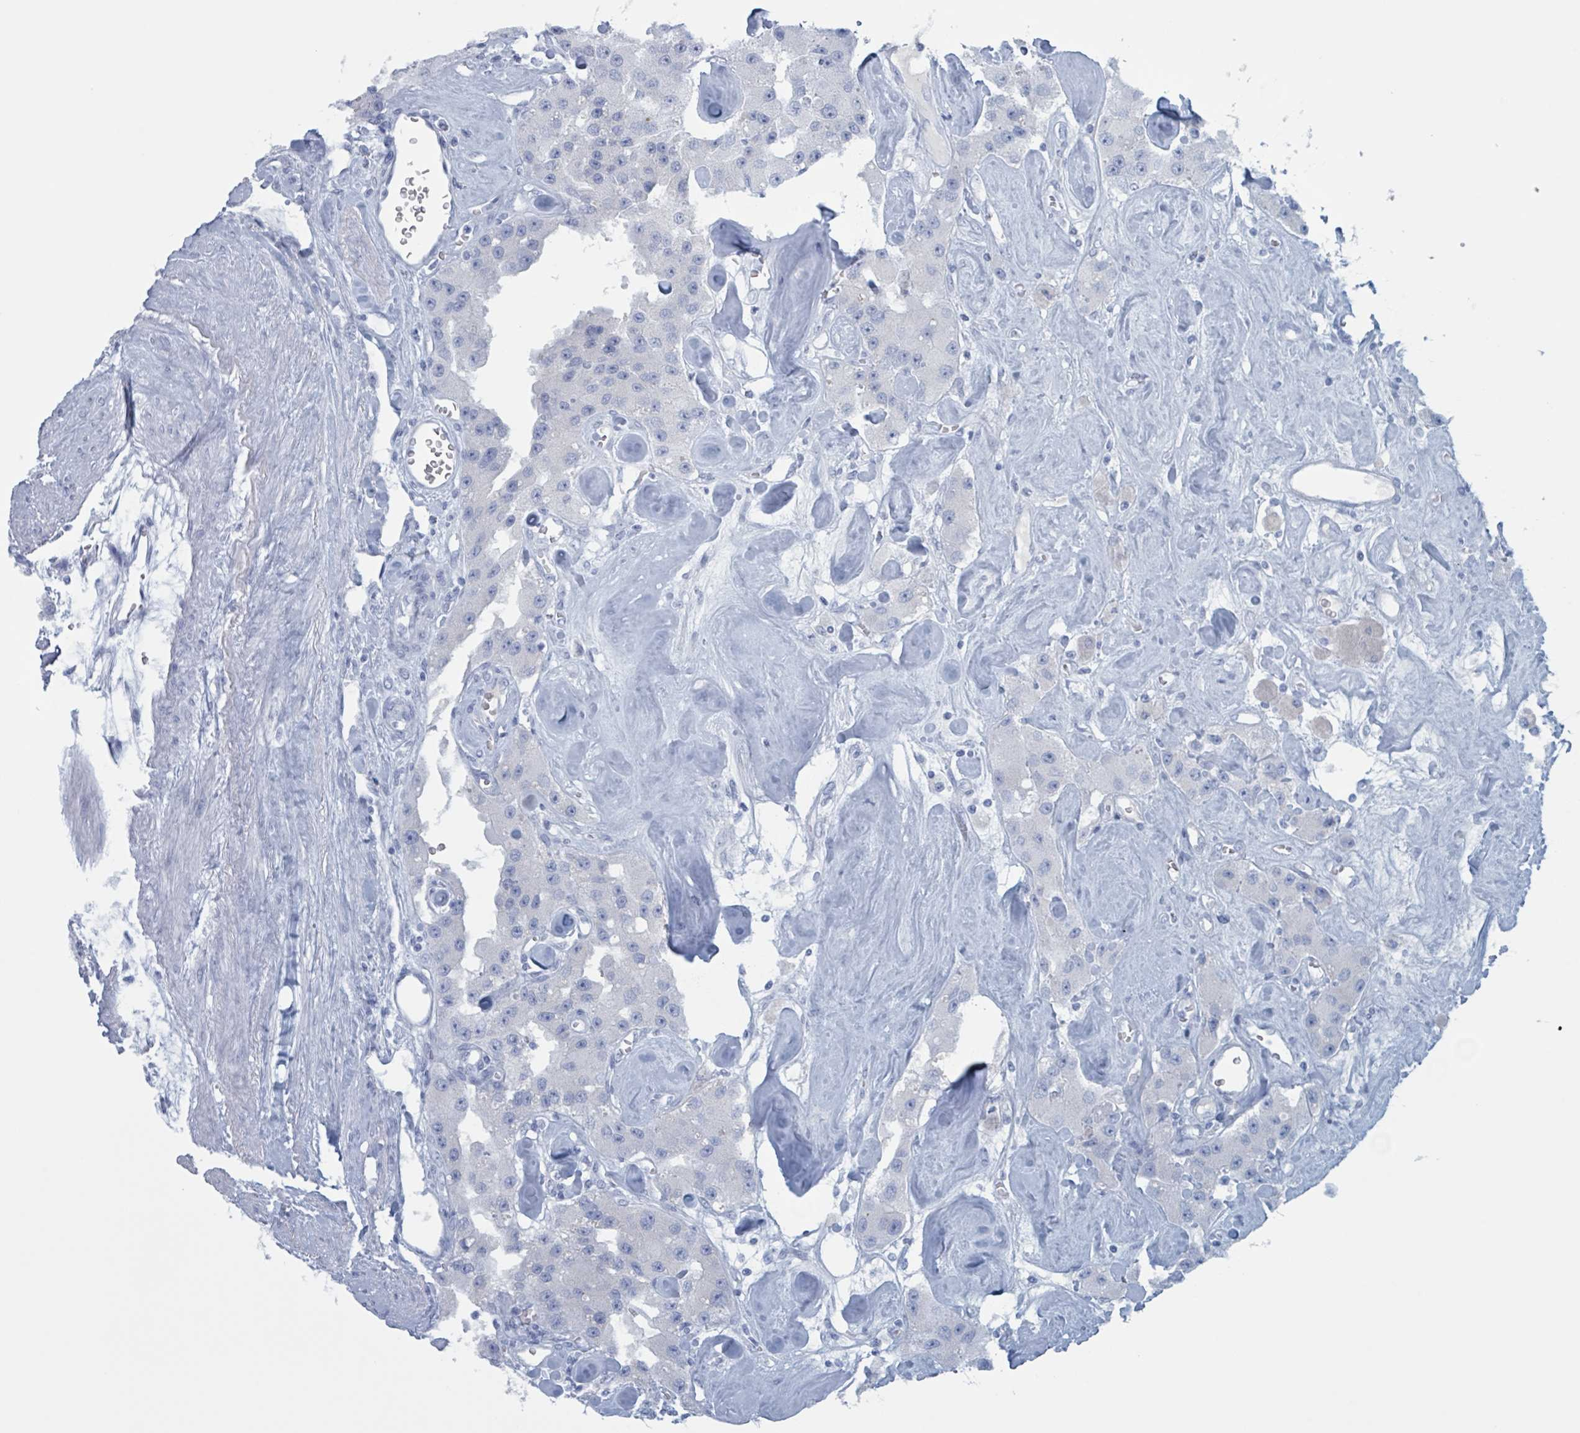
{"staining": {"intensity": "negative", "quantity": "none", "location": "none"}, "tissue": "carcinoid", "cell_type": "Tumor cells", "image_type": "cancer", "snomed": [{"axis": "morphology", "description": "Carcinoid, malignant, NOS"}, {"axis": "topography", "description": "Pancreas"}], "caption": "High power microscopy histopathology image of an immunohistochemistry histopathology image of carcinoid, revealing no significant expression in tumor cells. (DAB (3,3'-diaminobenzidine) IHC with hematoxylin counter stain).", "gene": "KLK4", "patient": {"sex": "male", "age": 41}}